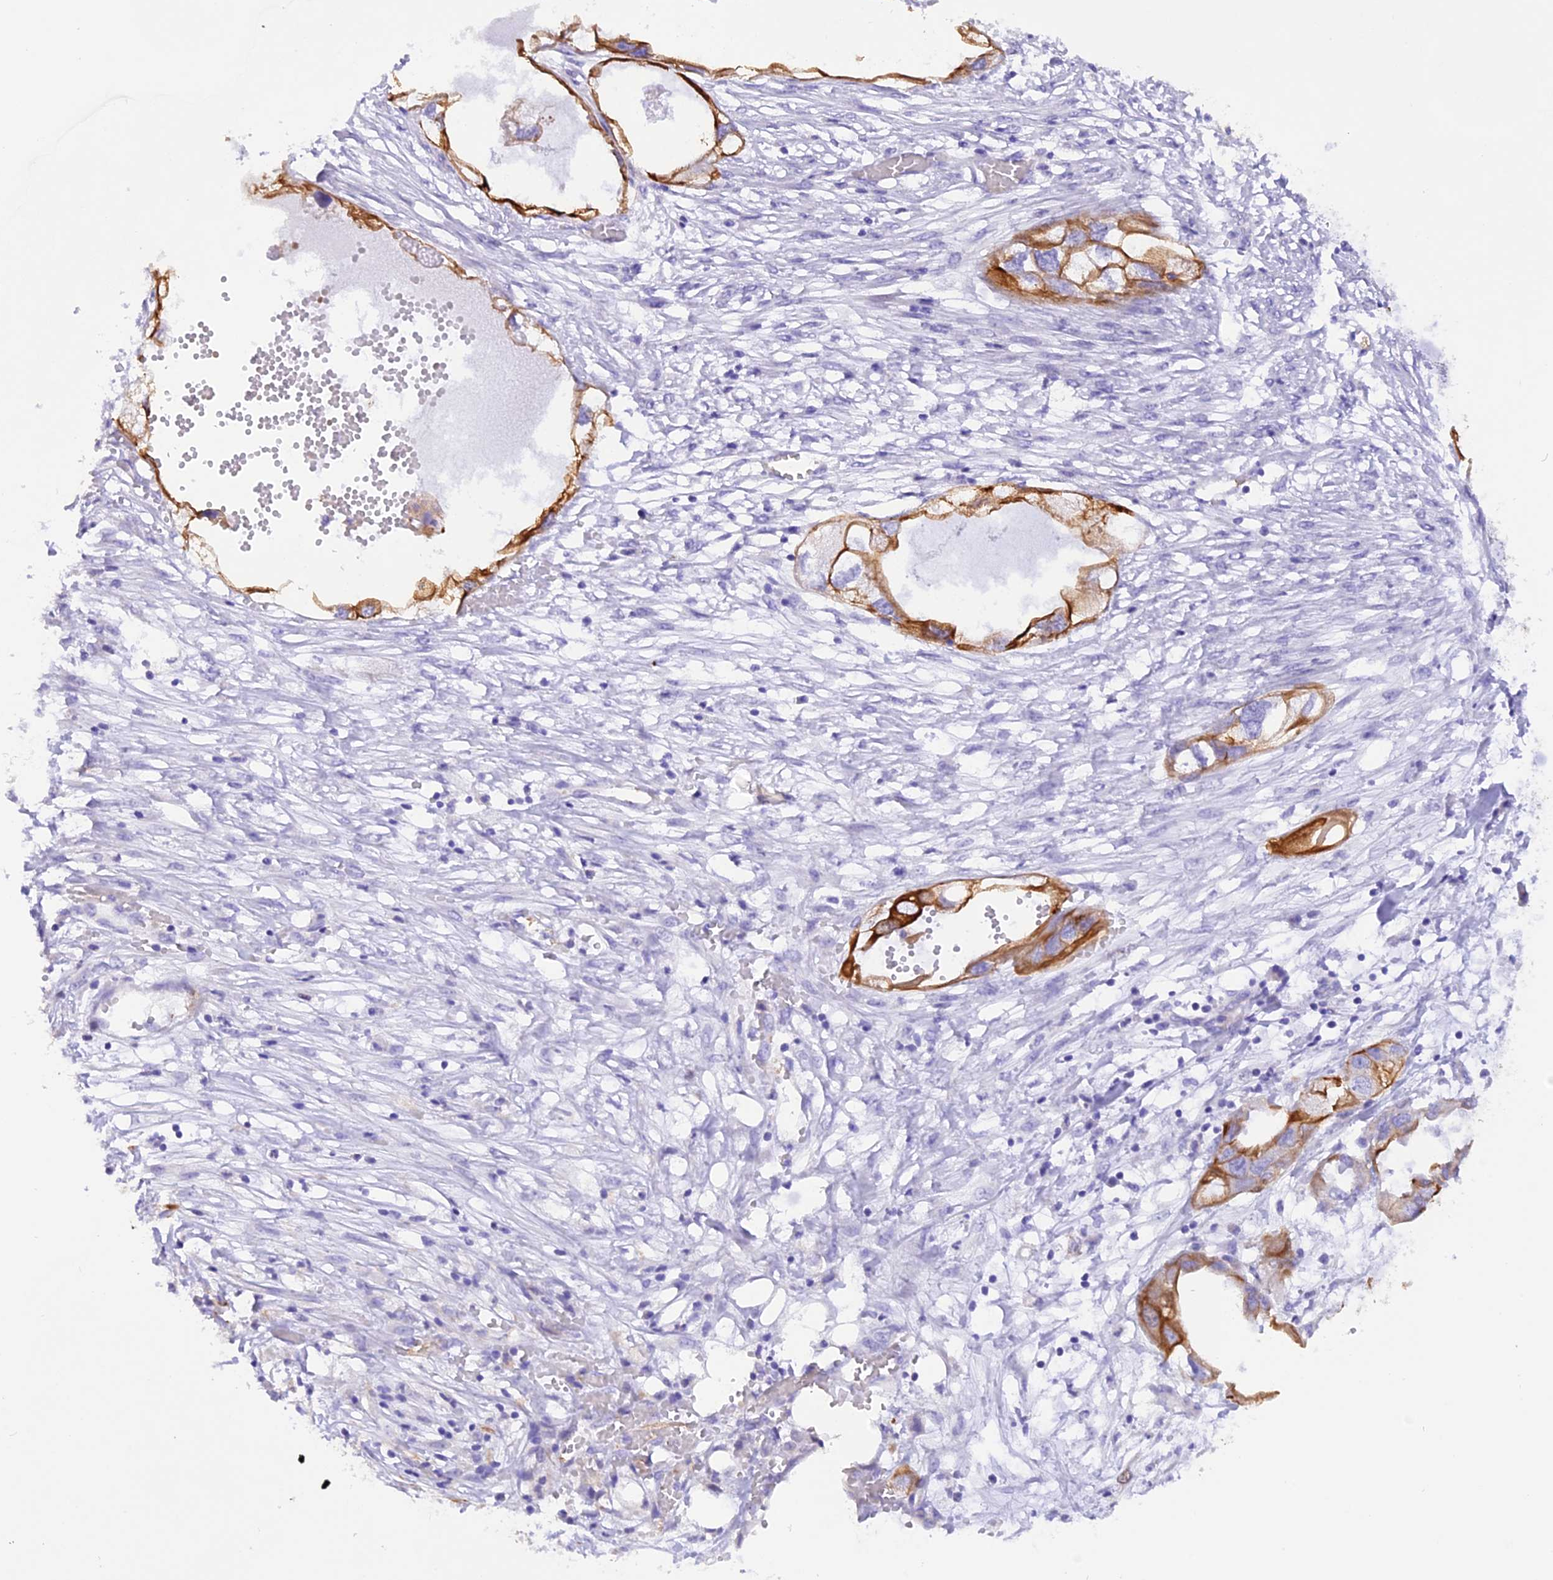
{"staining": {"intensity": "strong", "quantity": "25%-75%", "location": "cytoplasmic/membranous"}, "tissue": "endometrial cancer", "cell_type": "Tumor cells", "image_type": "cancer", "snomed": [{"axis": "morphology", "description": "Adenocarcinoma, NOS"}, {"axis": "morphology", "description": "Adenocarcinoma, metastatic, NOS"}, {"axis": "topography", "description": "Adipose tissue"}, {"axis": "topography", "description": "Endometrium"}], "caption": "Immunohistochemical staining of endometrial cancer (adenocarcinoma) displays strong cytoplasmic/membranous protein positivity in approximately 25%-75% of tumor cells. (DAB = brown stain, brightfield microscopy at high magnification).", "gene": "PKIA", "patient": {"sex": "female", "age": 67}}